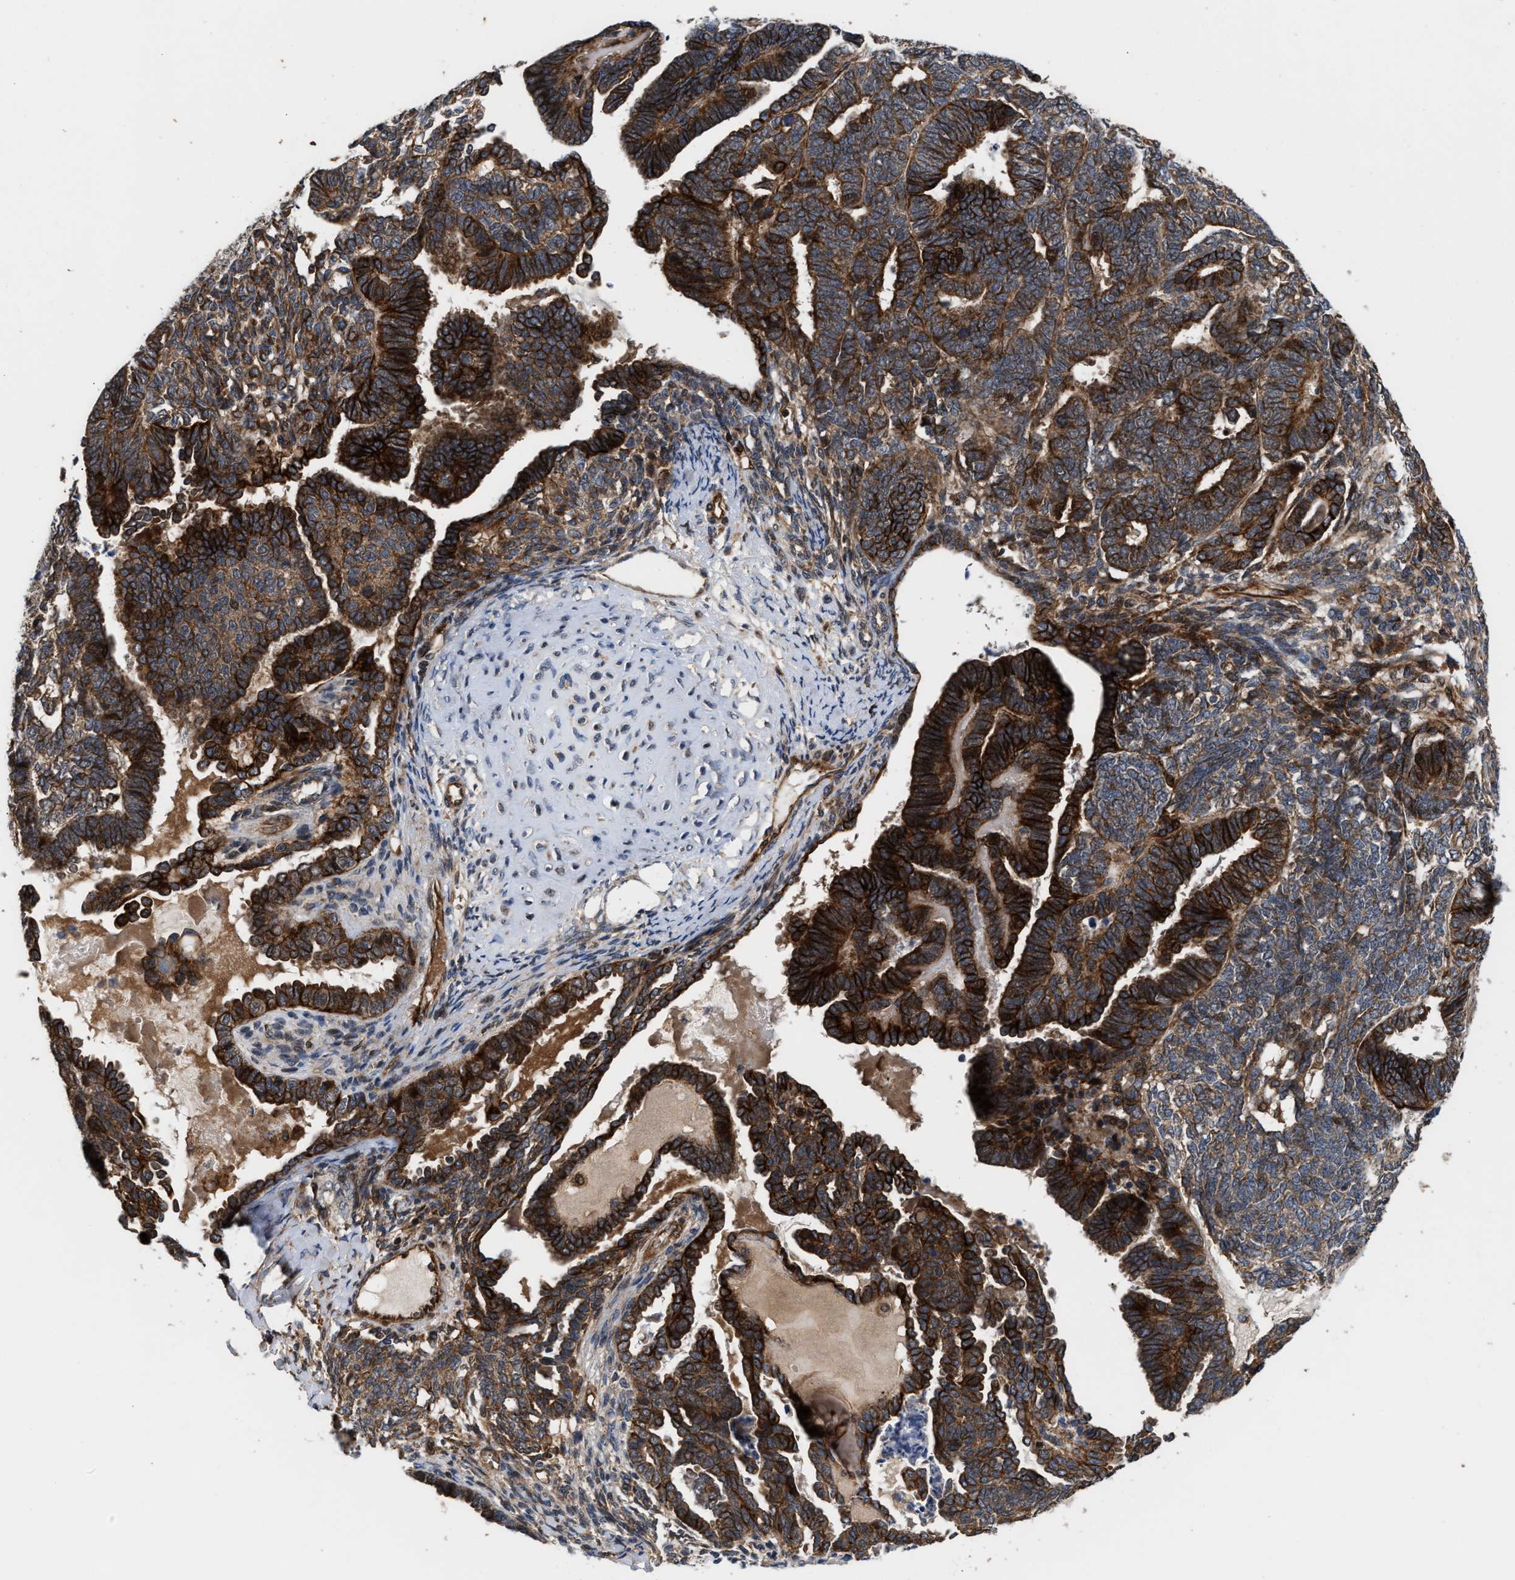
{"staining": {"intensity": "strong", "quantity": ">75%", "location": "cytoplasmic/membranous"}, "tissue": "endometrial cancer", "cell_type": "Tumor cells", "image_type": "cancer", "snomed": [{"axis": "morphology", "description": "Neoplasm, malignant, NOS"}, {"axis": "topography", "description": "Endometrium"}], "caption": "Endometrial cancer (neoplasm (malignant)) tissue displays strong cytoplasmic/membranous positivity in about >75% of tumor cells", "gene": "STAU1", "patient": {"sex": "female", "age": 74}}